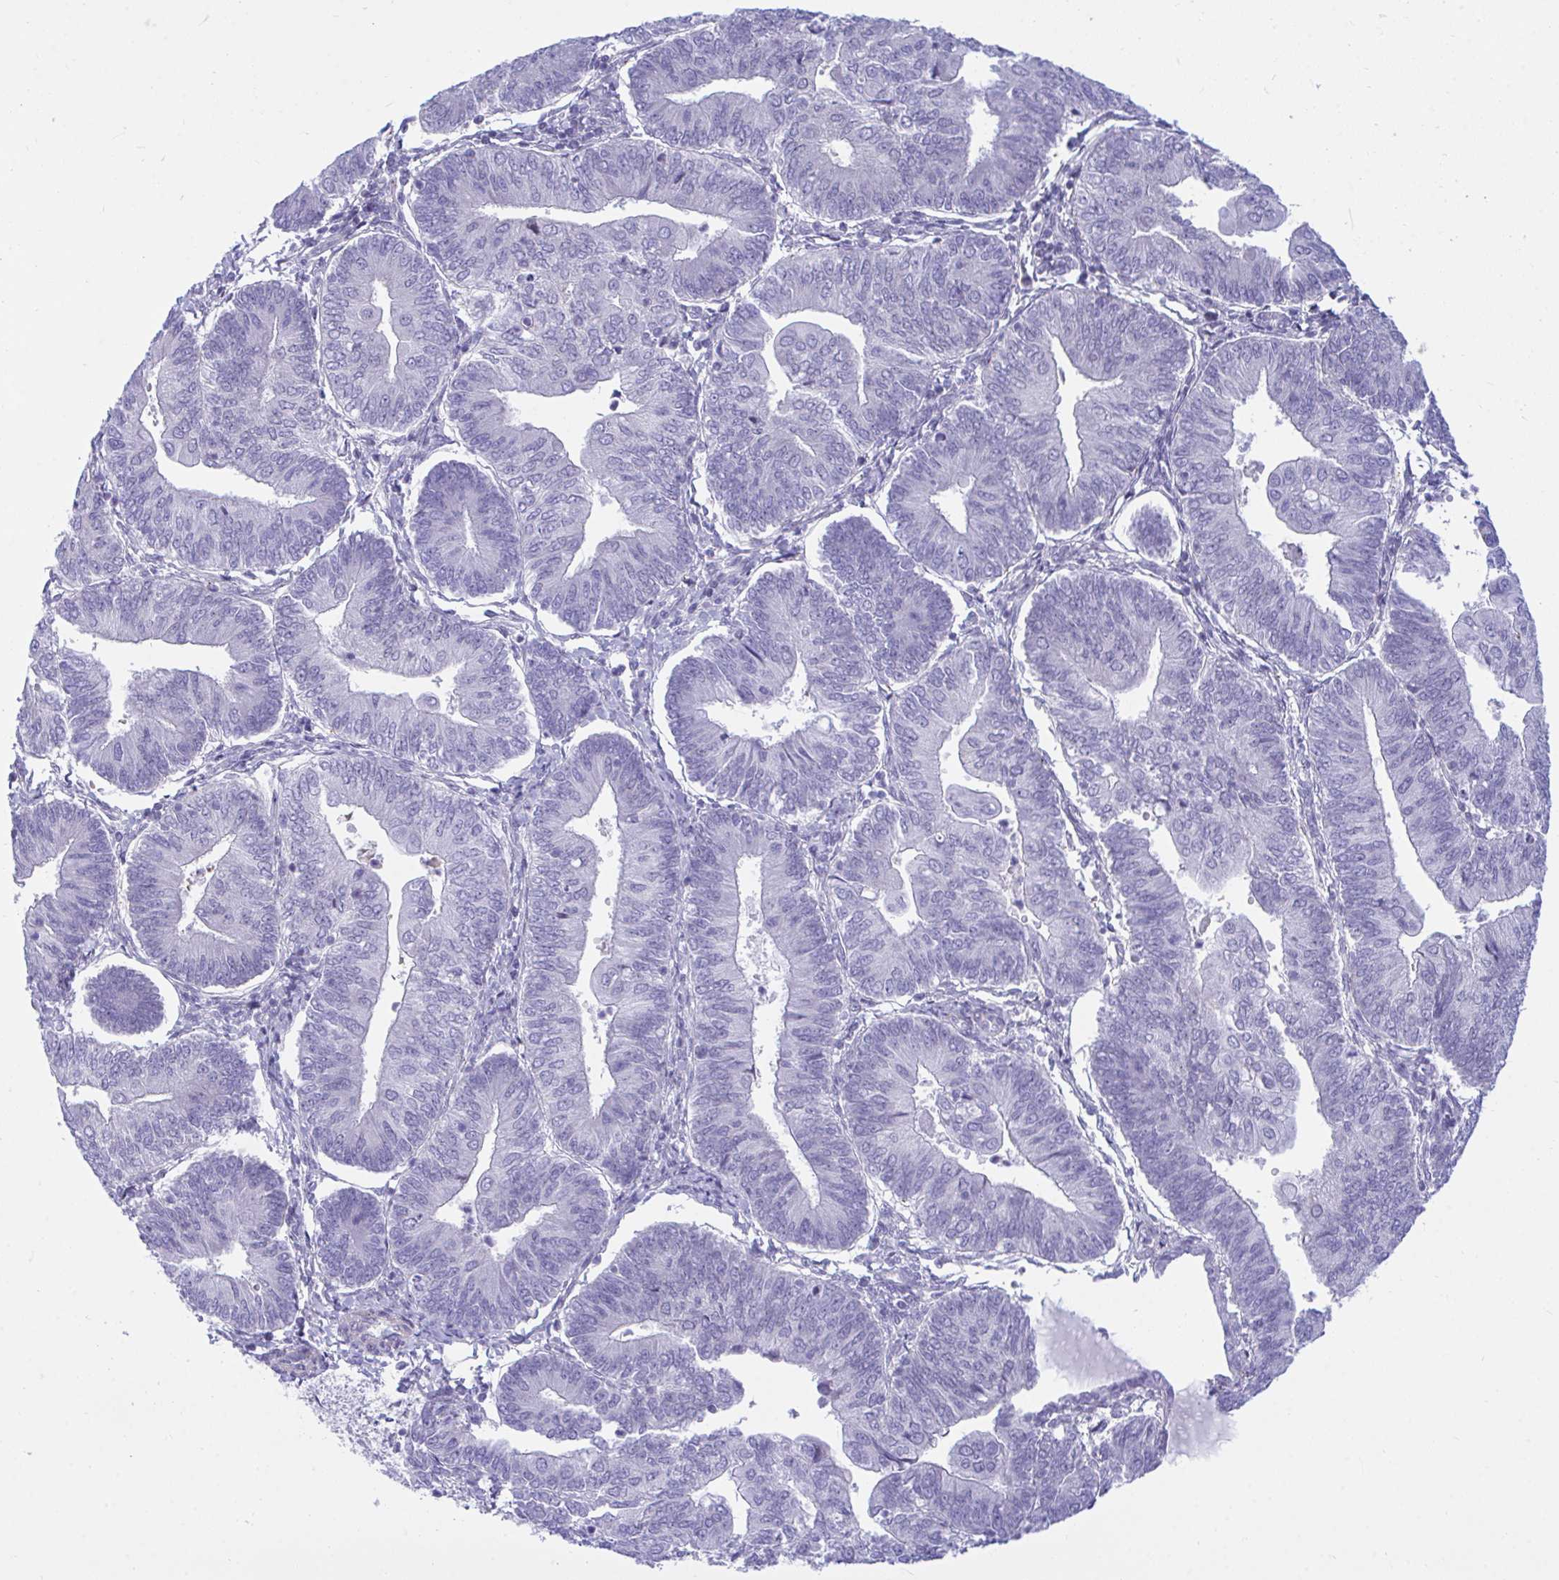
{"staining": {"intensity": "negative", "quantity": "none", "location": "none"}, "tissue": "endometrial cancer", "cell_type": "Tumor cells", "image_type": "cancer", "snomed": [{"axis": "morphology", "description": "Adenocarcinoma, NOS"}, {"axis": "topography", "description": "Endometrium"}], "caption": "Tumor cells show no significant expression in endometrial adenocarcinoma.", "gene": "SLC25A51", "patient": {"sex": "female", "age": 65}}